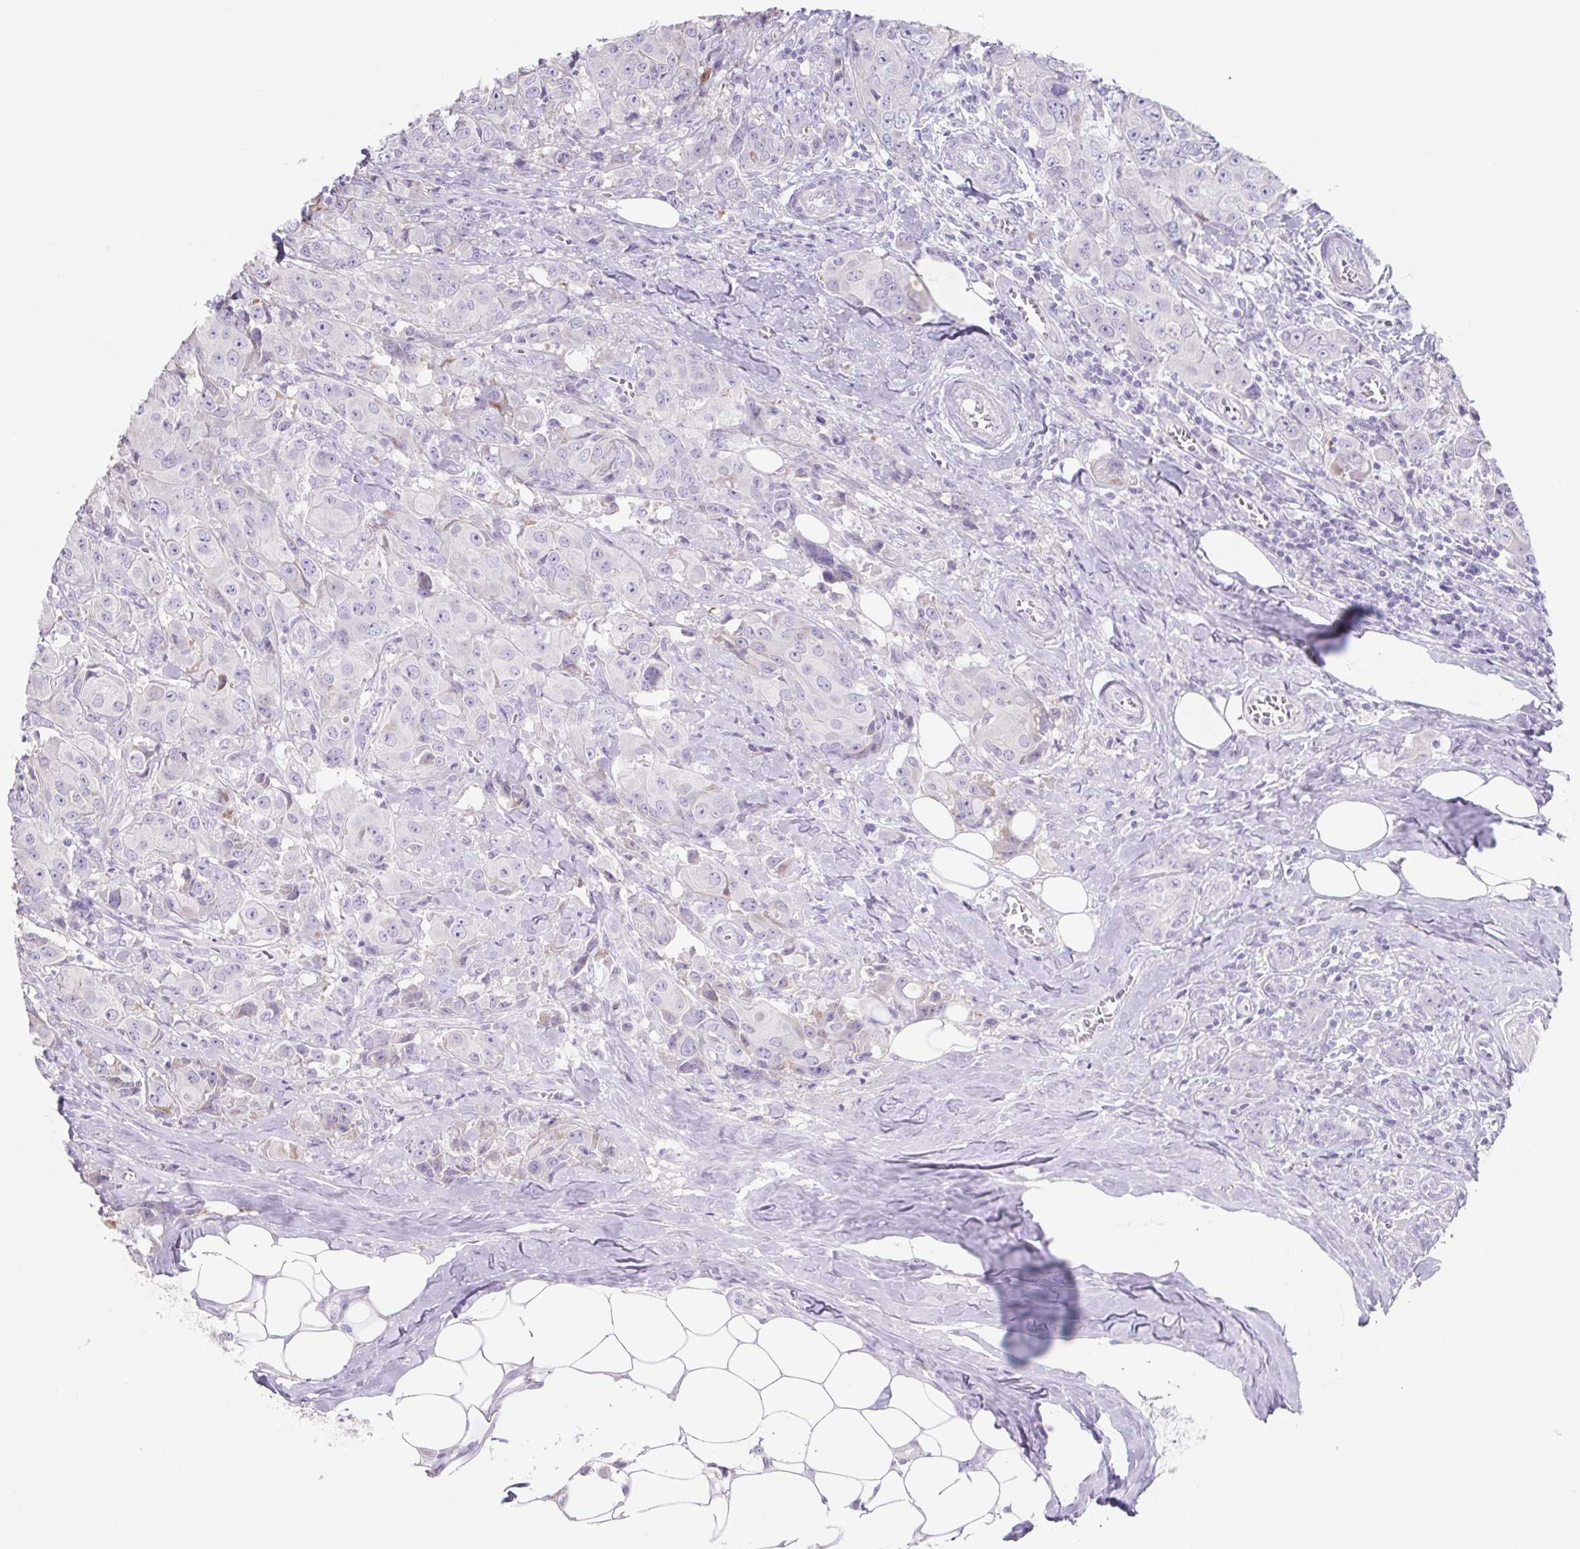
{"staining": {"intensity": "negative", "quantity": "none", "location": "none"}, "tissue": "breast cancer", "cell_type": "Tumor cells", "image_type": "cancer", "snomed": [{"axis": "morphology", "description": "Normal tissue, NOS"}, {"axis": "morphology", "description": "Duct carcinoma"}, {"axis": "topography", "description": "Breast"}], "caption": "This is an immunohistochemistry image of infiltrating ductal carcinoma (breast). There is no staining in tumor cells.", "gene": "HDGFL1", "patient": {"sex": "female", "age": 43}}